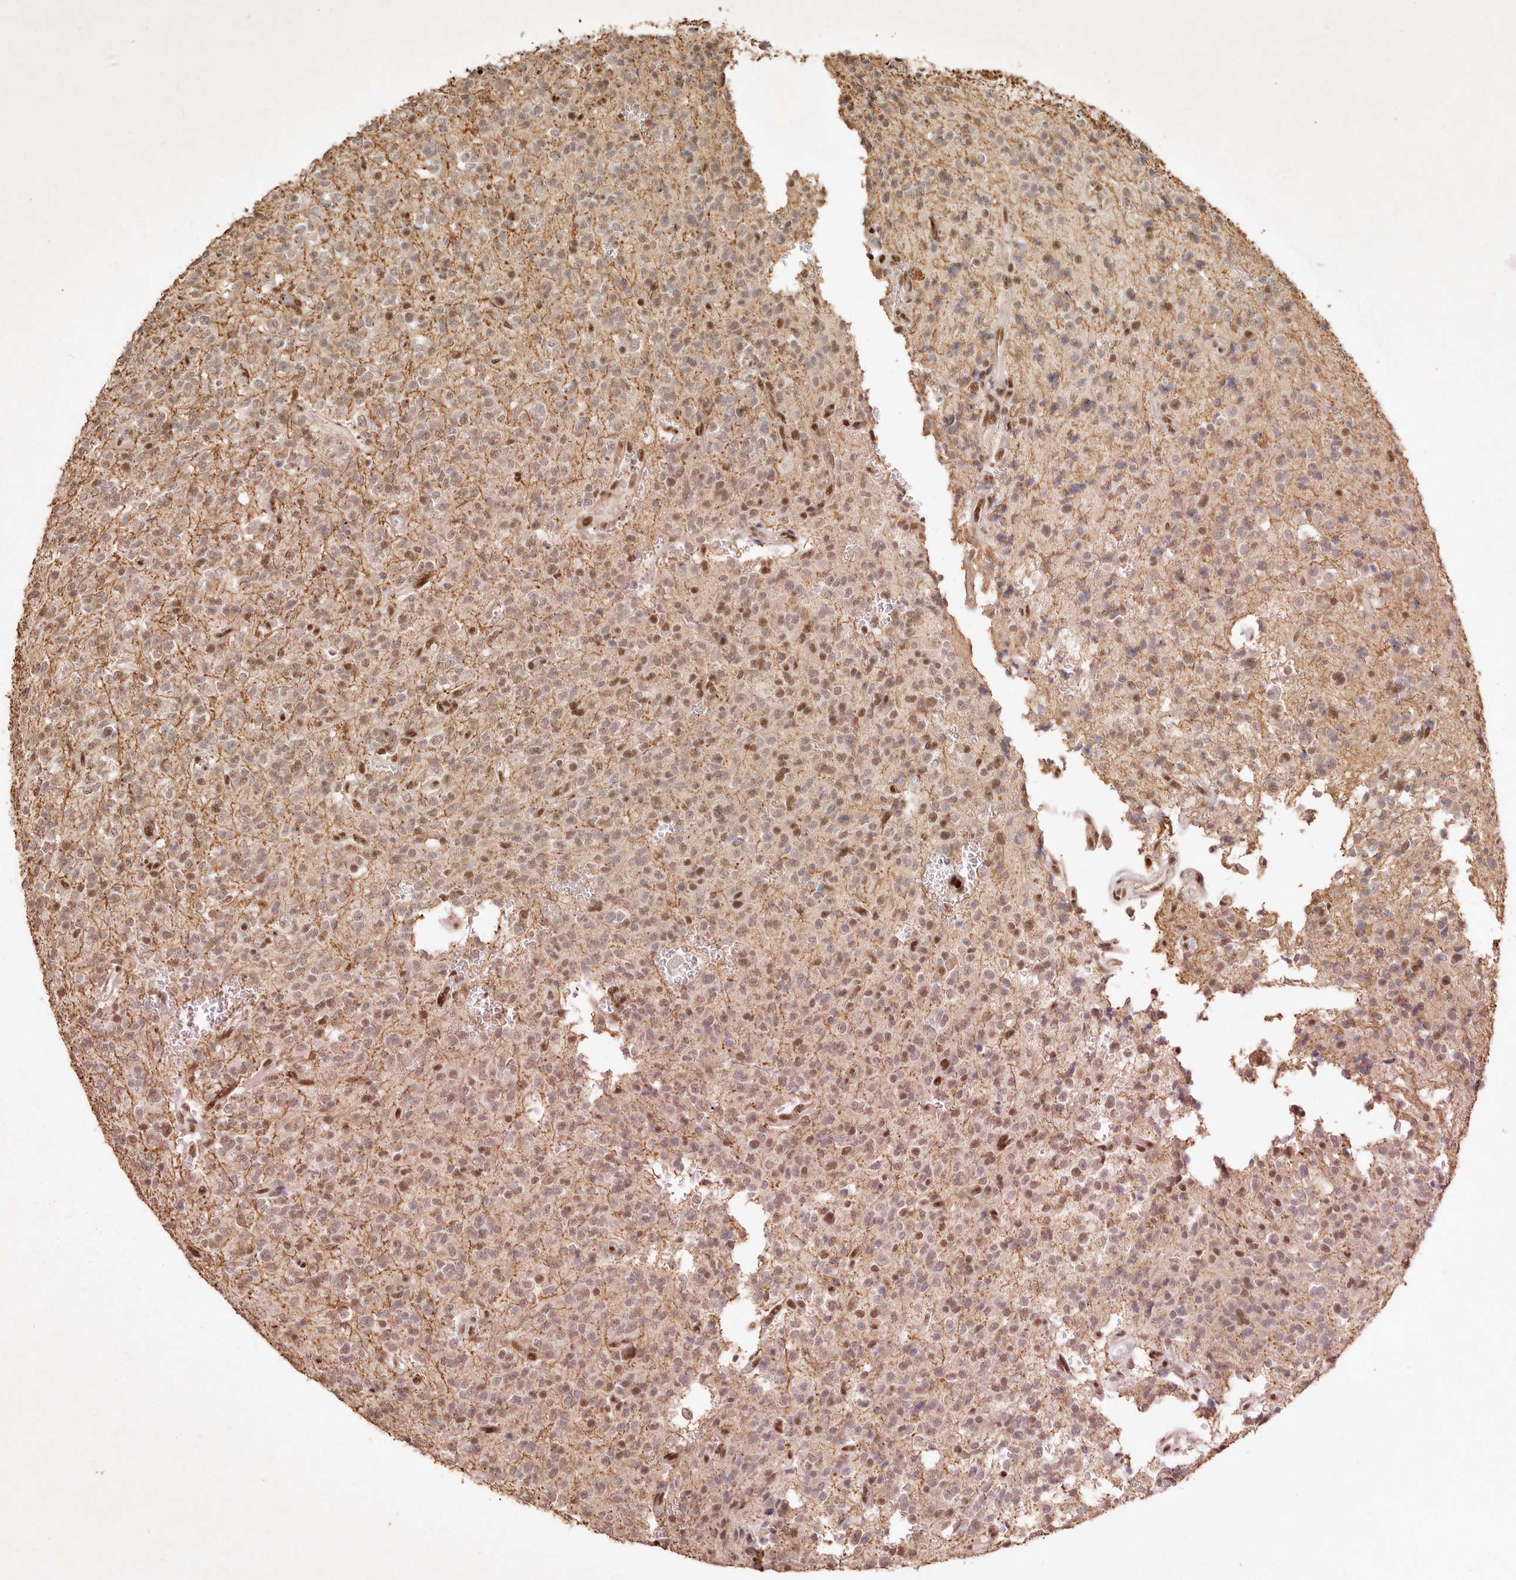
{"staining": {"intensity": "moderate", "quantity": "25%-75%", "location": "nuclear"}, "tissue": "glioma", "cell_type": "Tumor cells", "image_type": "cancer", "snomed": [{"axis": "morphology", "description": "Glioma, malignant, High grade"}, {"axis": "topography", "description": "Brain"}], "caption": "Immunohistochemistry (IHC) micrograph of glioma stained for a protein (brown), which shows medium levels of moderate nuclear expression in about 25%-75% of tumor cells.", "gene": "GABPA", "patient": {"sex": "male", "age": 34}}